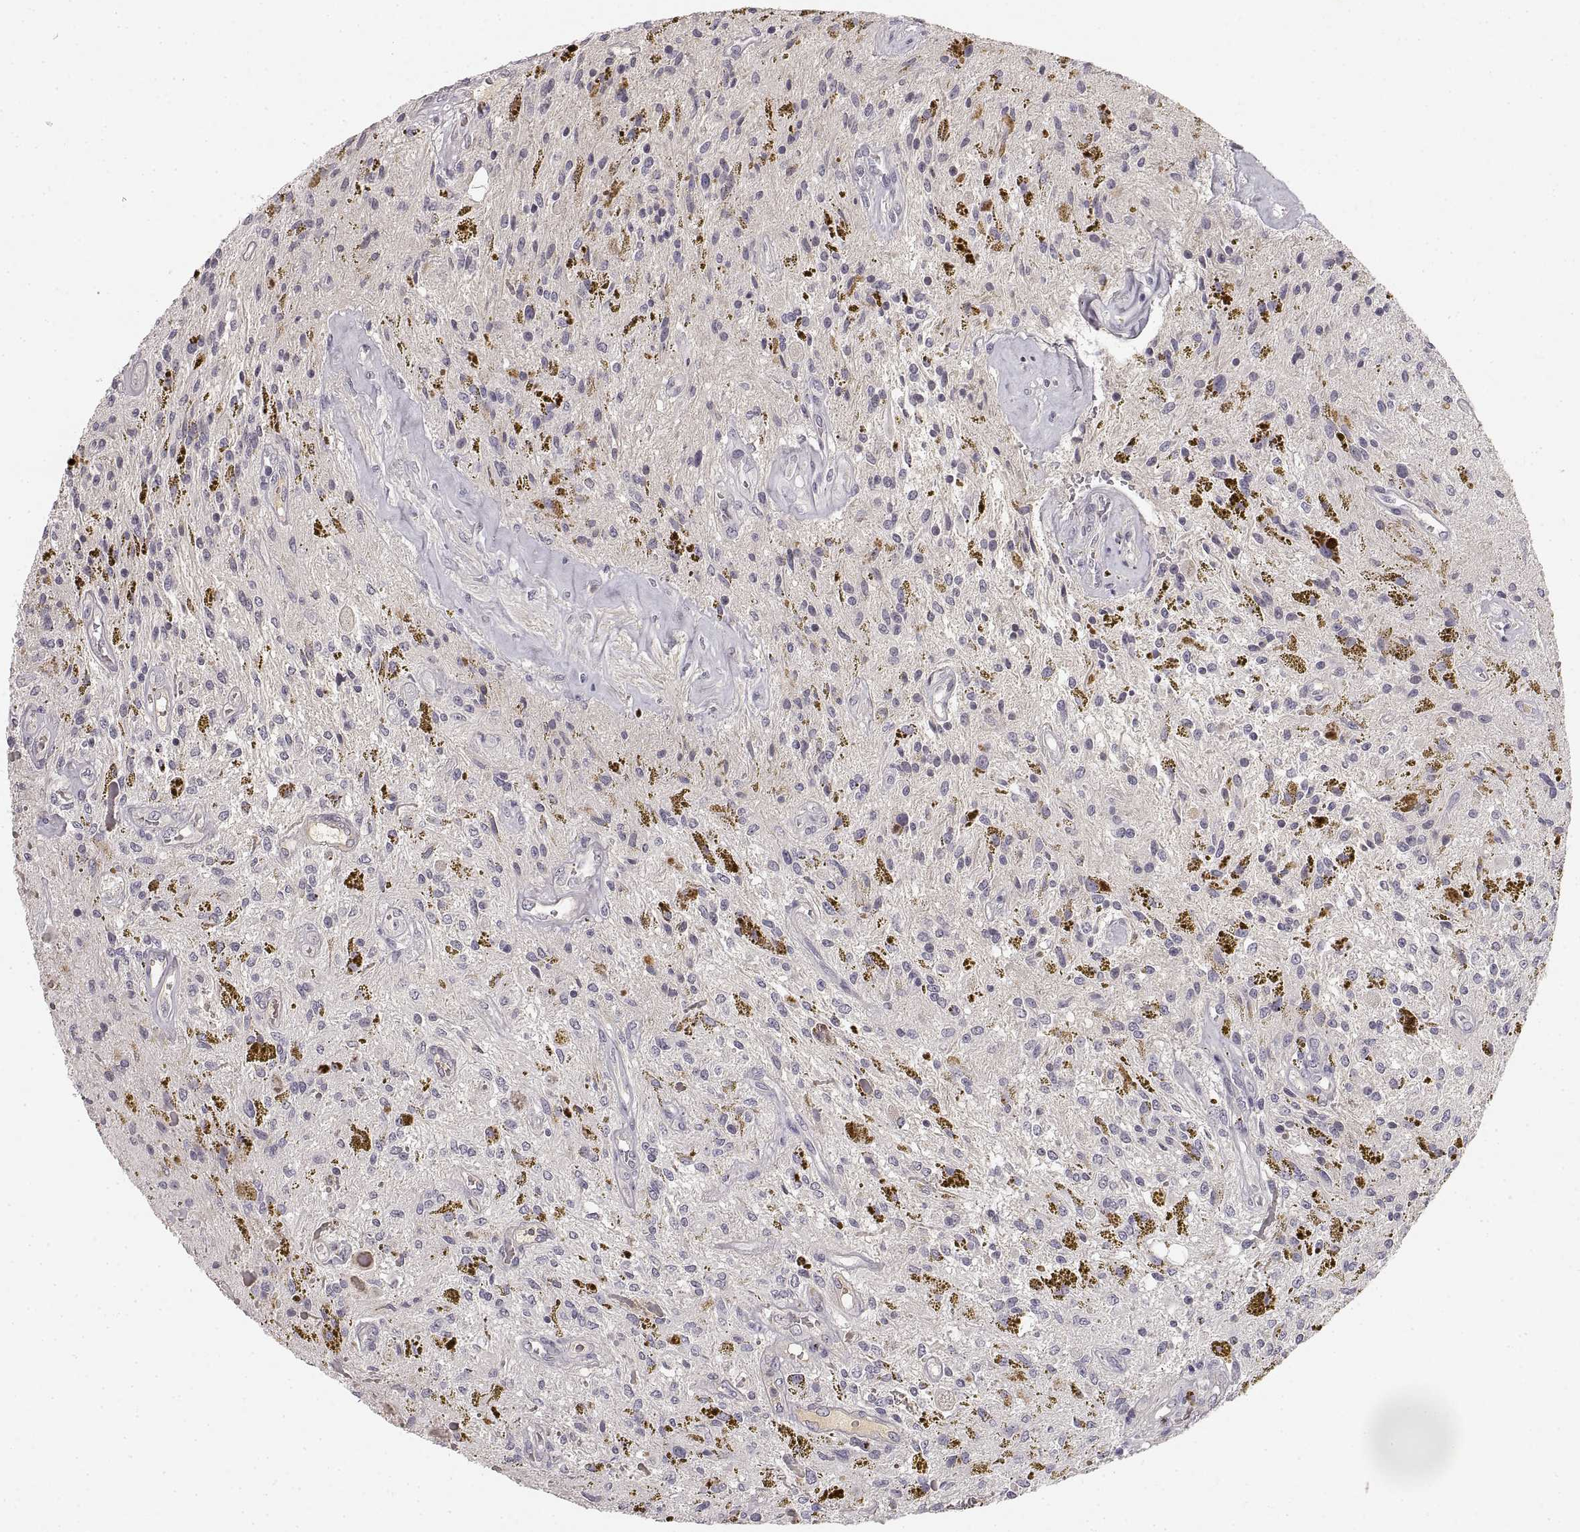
{"staining": {"intensity": "negative", "quantity": "none", "location": "none"}, "tissue": "glioma", "cell_type": "Tumor cells", "image_type": "cancer", "snomed": [{"axis": "morphology", "description": "Glioma, malignant, Low grade"}, {"axis": "topography", "description": "Cerebellum"}], "caption": "Immunohistochemistry (IHC) micrograph of human malignant glioma (low-grade) stained for a protein (brown), which exhibits no positivity in tumor cells.", "gene": "RUNDC3A", "patient": {"sex": "female", "age": 14}}